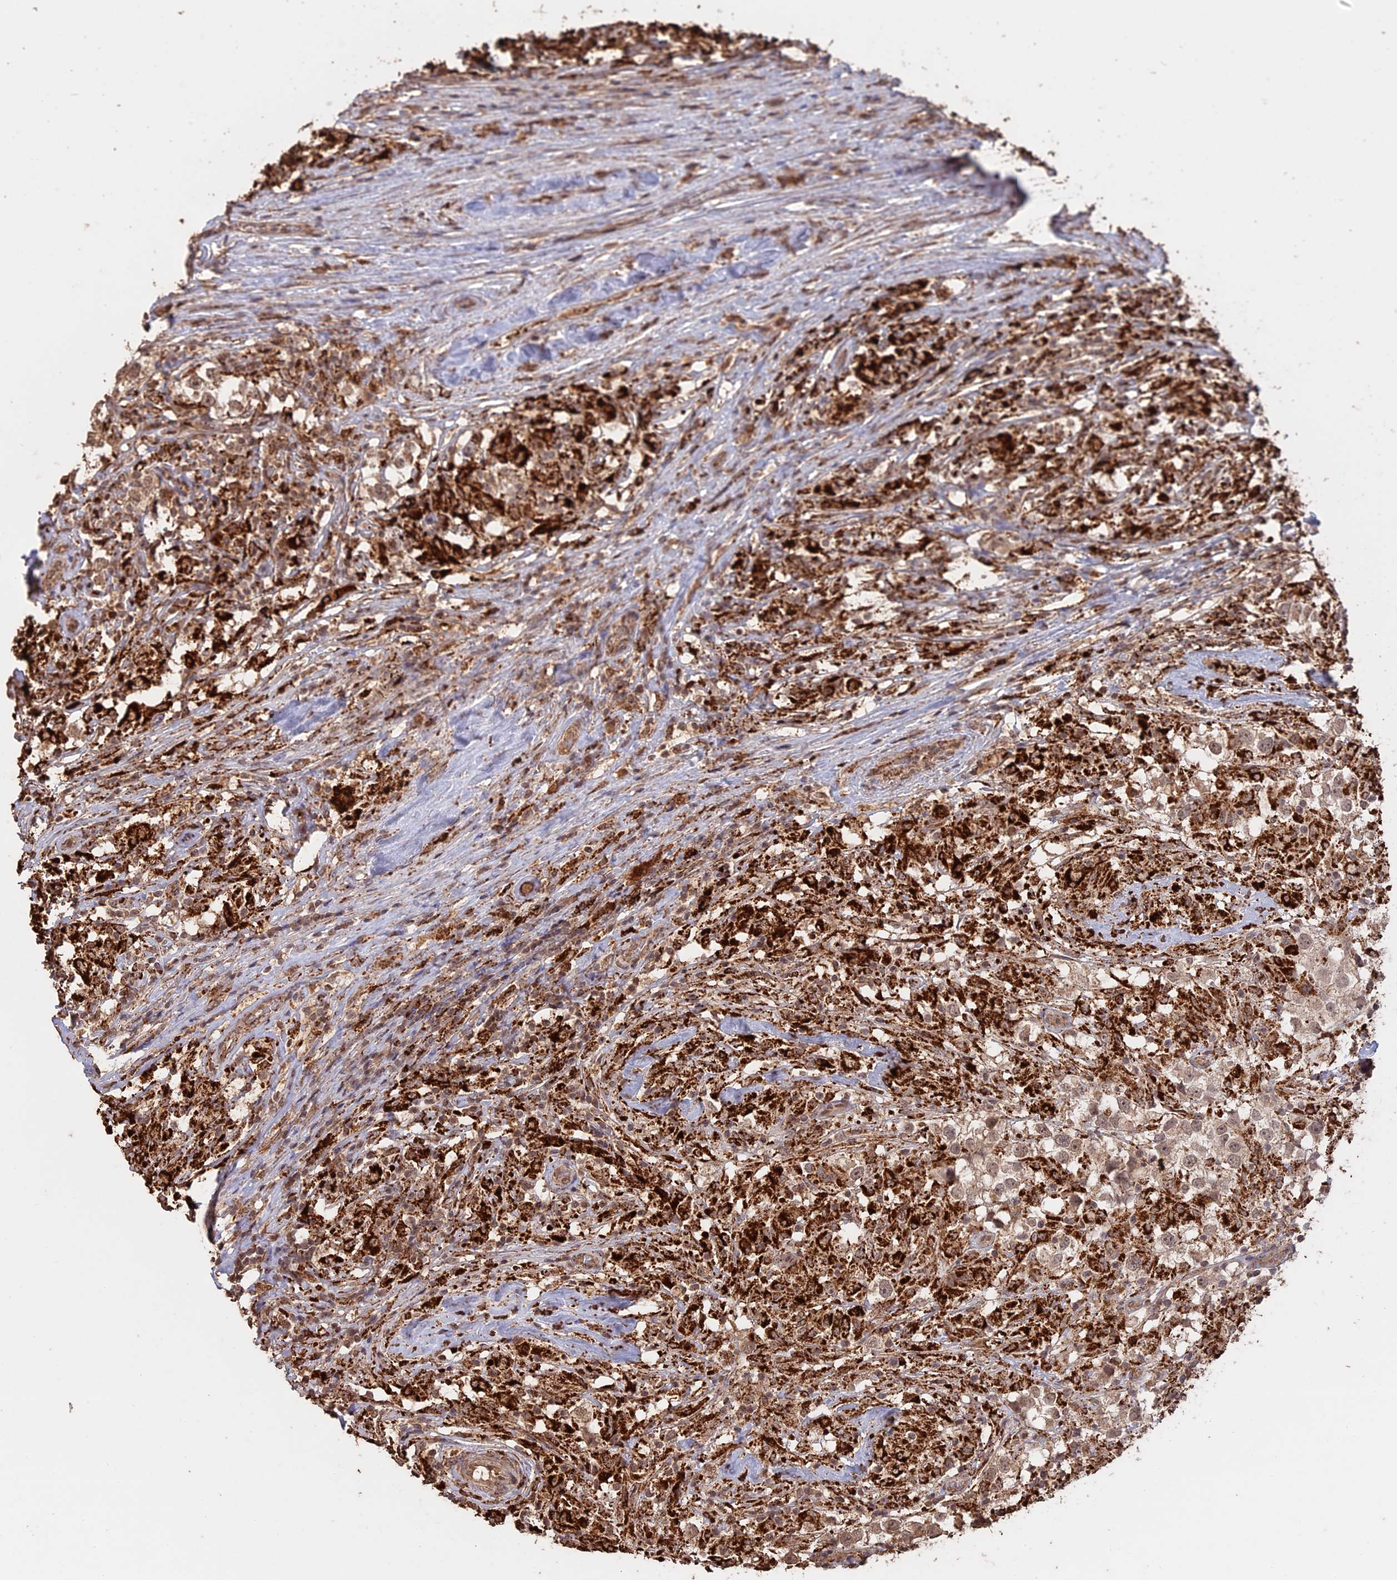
{"staining": {"intensity": "moderate", "quantity": ">75%", "location": "cytoplasmic/membranous,nuclear"}, "tissue": "testis cancer", "cell_type": "Tumor cells", "image_type": "cancer", "snomed": [{"axis": "morphology", "description": "Seminoma, NOS"}, {"axis": "topography", "description": "Testis"}], "caption": "Seminoma (testis) stained for a protein (brown) shows moderate cytoplasmic/membranous and nuclear positive positivity in approximately >75% of tumor cells.", "gene": "FAM210B", "patient": {"sex": "male", "age": 46}}